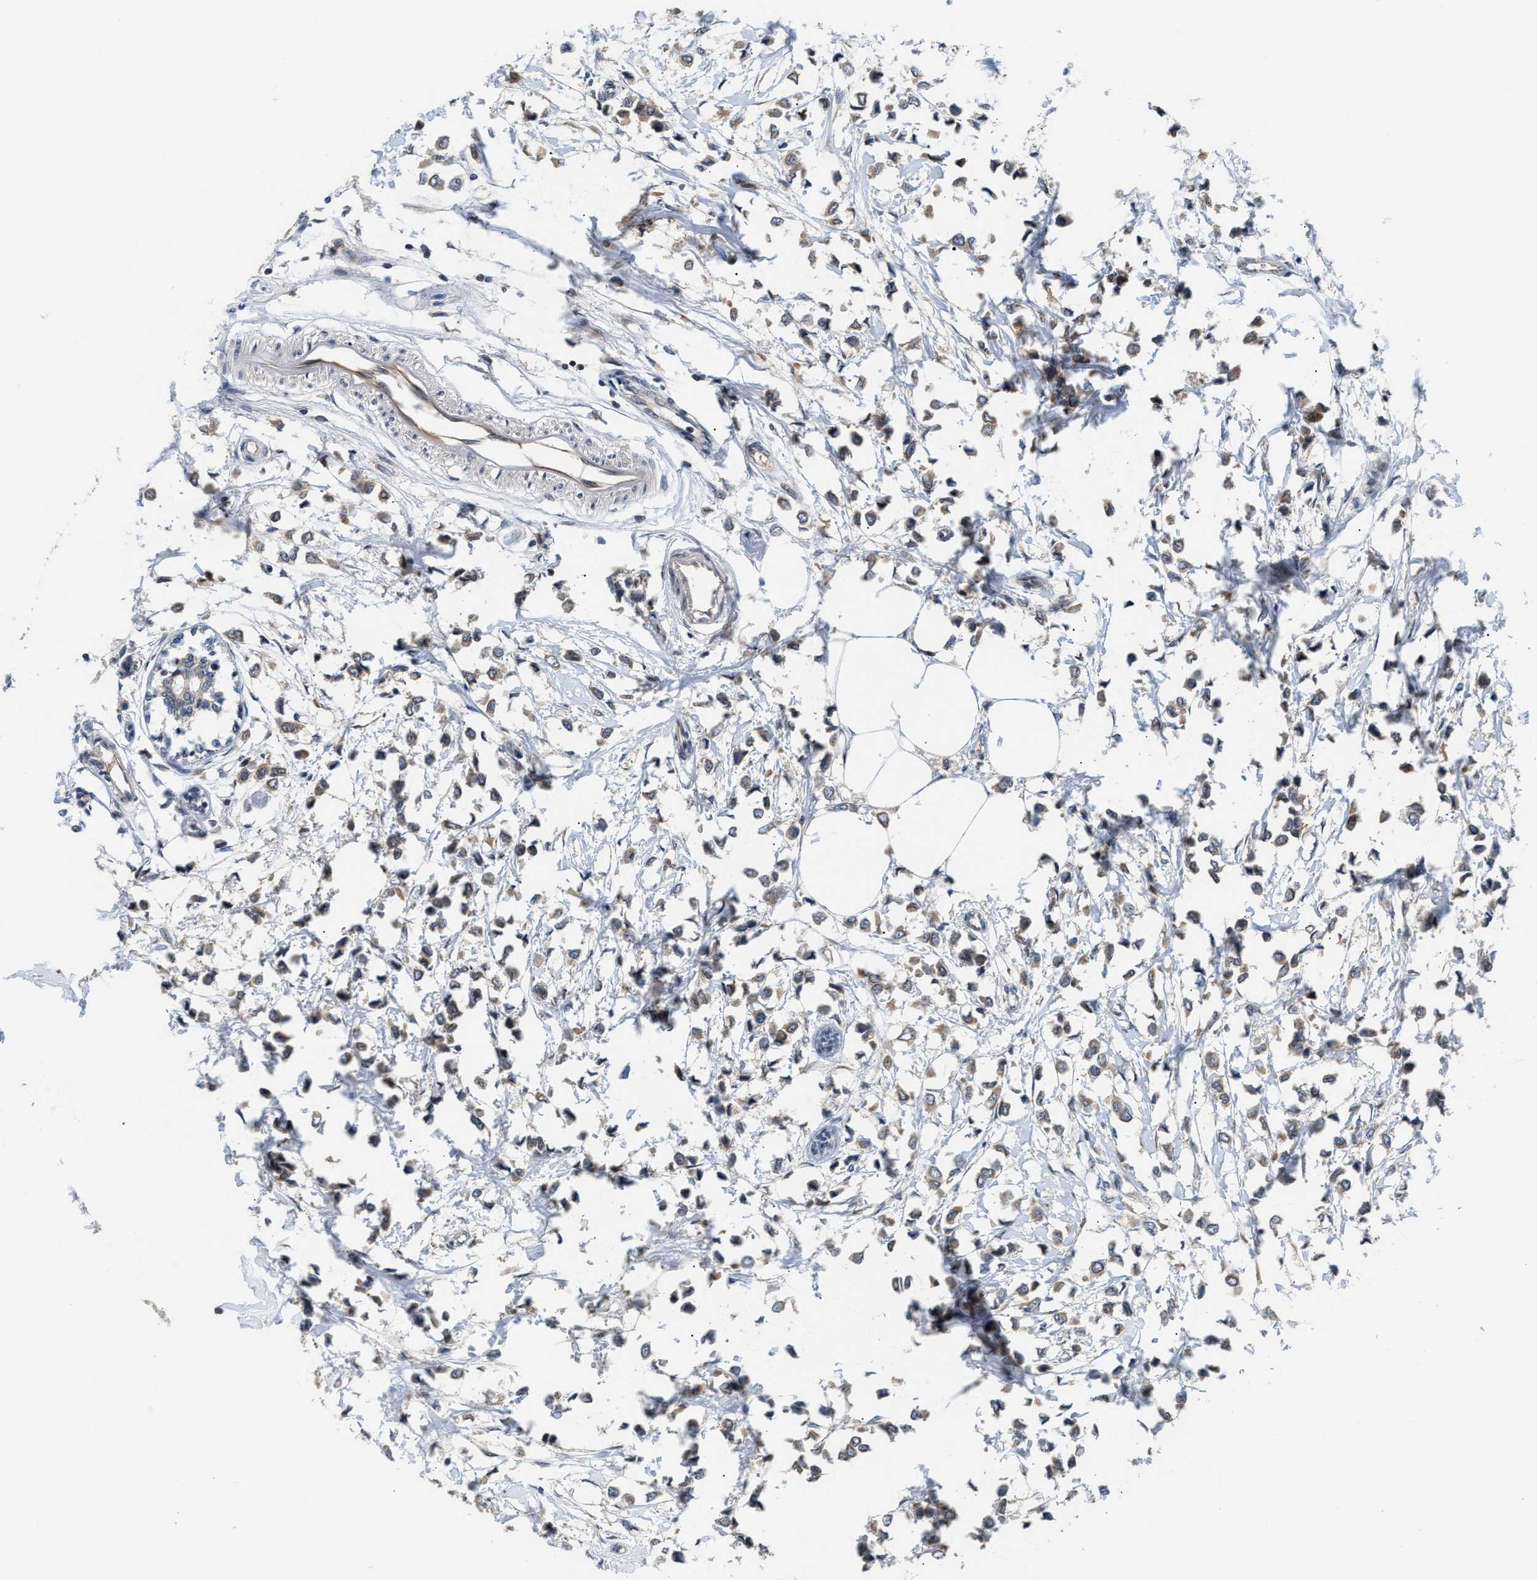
{"staining": {"intensity": "moderate", "quantity": ">75%", "location": "cytoplasmic/membranous"}, "tissue": "breast cancer", "cell_type": "Tumor cells", "image_type": "cancer", "snomed": [{"axis": "morphology", "description": "Lobular carcinoma"}, {"axis": "topography", "description": "Breast"}], "caption": "Moderate cytoplasmic/membranous positivity is appreciated in approximately >75% of tumor cells in breast lobular carcinoma.", "gene": "RAB29", "patient": {"sex": "female", "age": 51}}